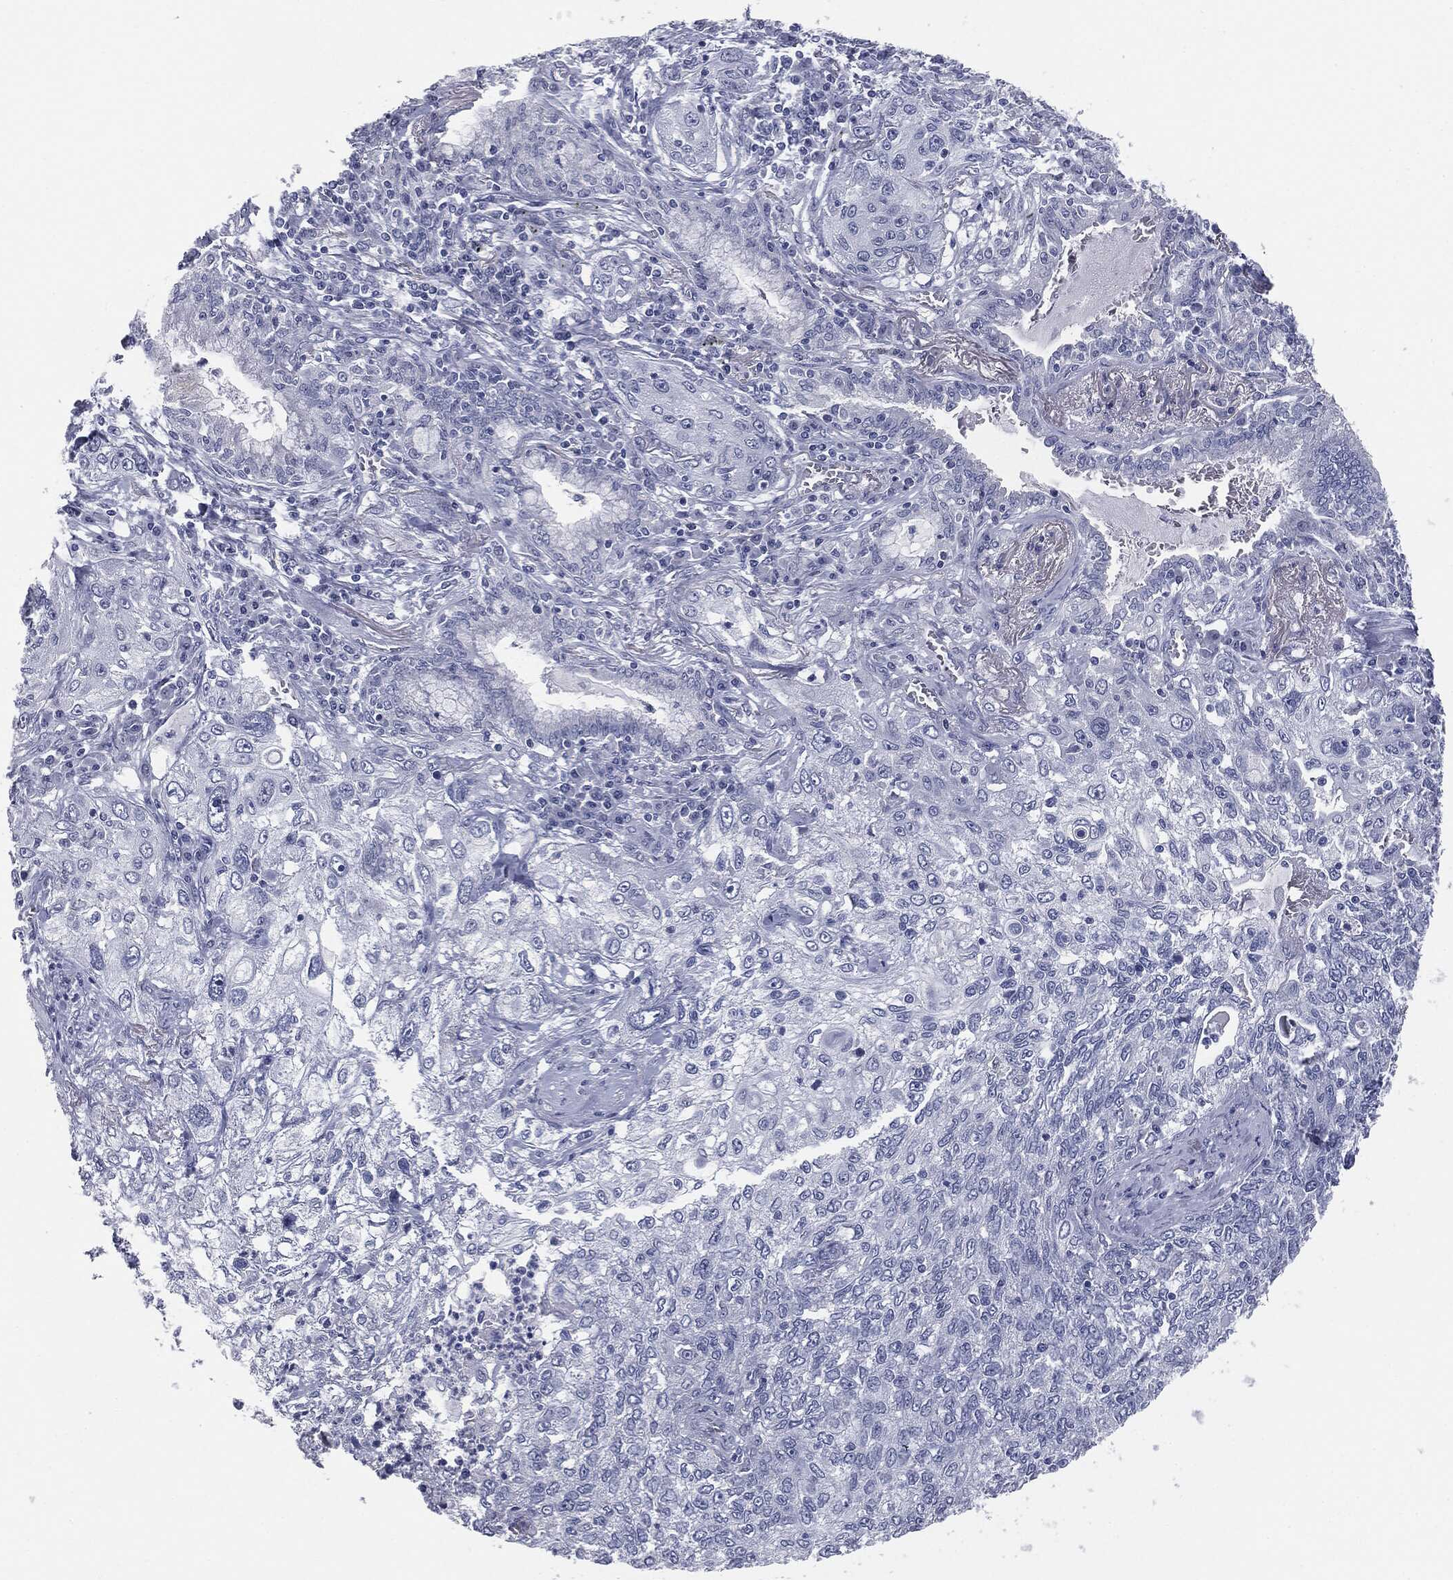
{"staining": {"intensity": "negative", "quantity": "none", "location": "none"}, "tissue": "lung cancer", "cell_type": "Tumor cells", "image_type": "cancer", "snomed": [{"axis": "morphology", "description": "Squamous cell carcinoma, NOS"}, {"axis": "topography", "description": "Lung"}], "caption": "A high-resolution image shows immunohistochemistry (IHC) staining of lung cancer, which reveals no significant expression in tumor cells. The staining was performed using DAB to visualize the protein expression in brown, while the nuclei were stained in blue with hematoxylin (Magnification: 20x).", "gene": "MUC5AC", "patient": {"sex": "female", "age": 69}}